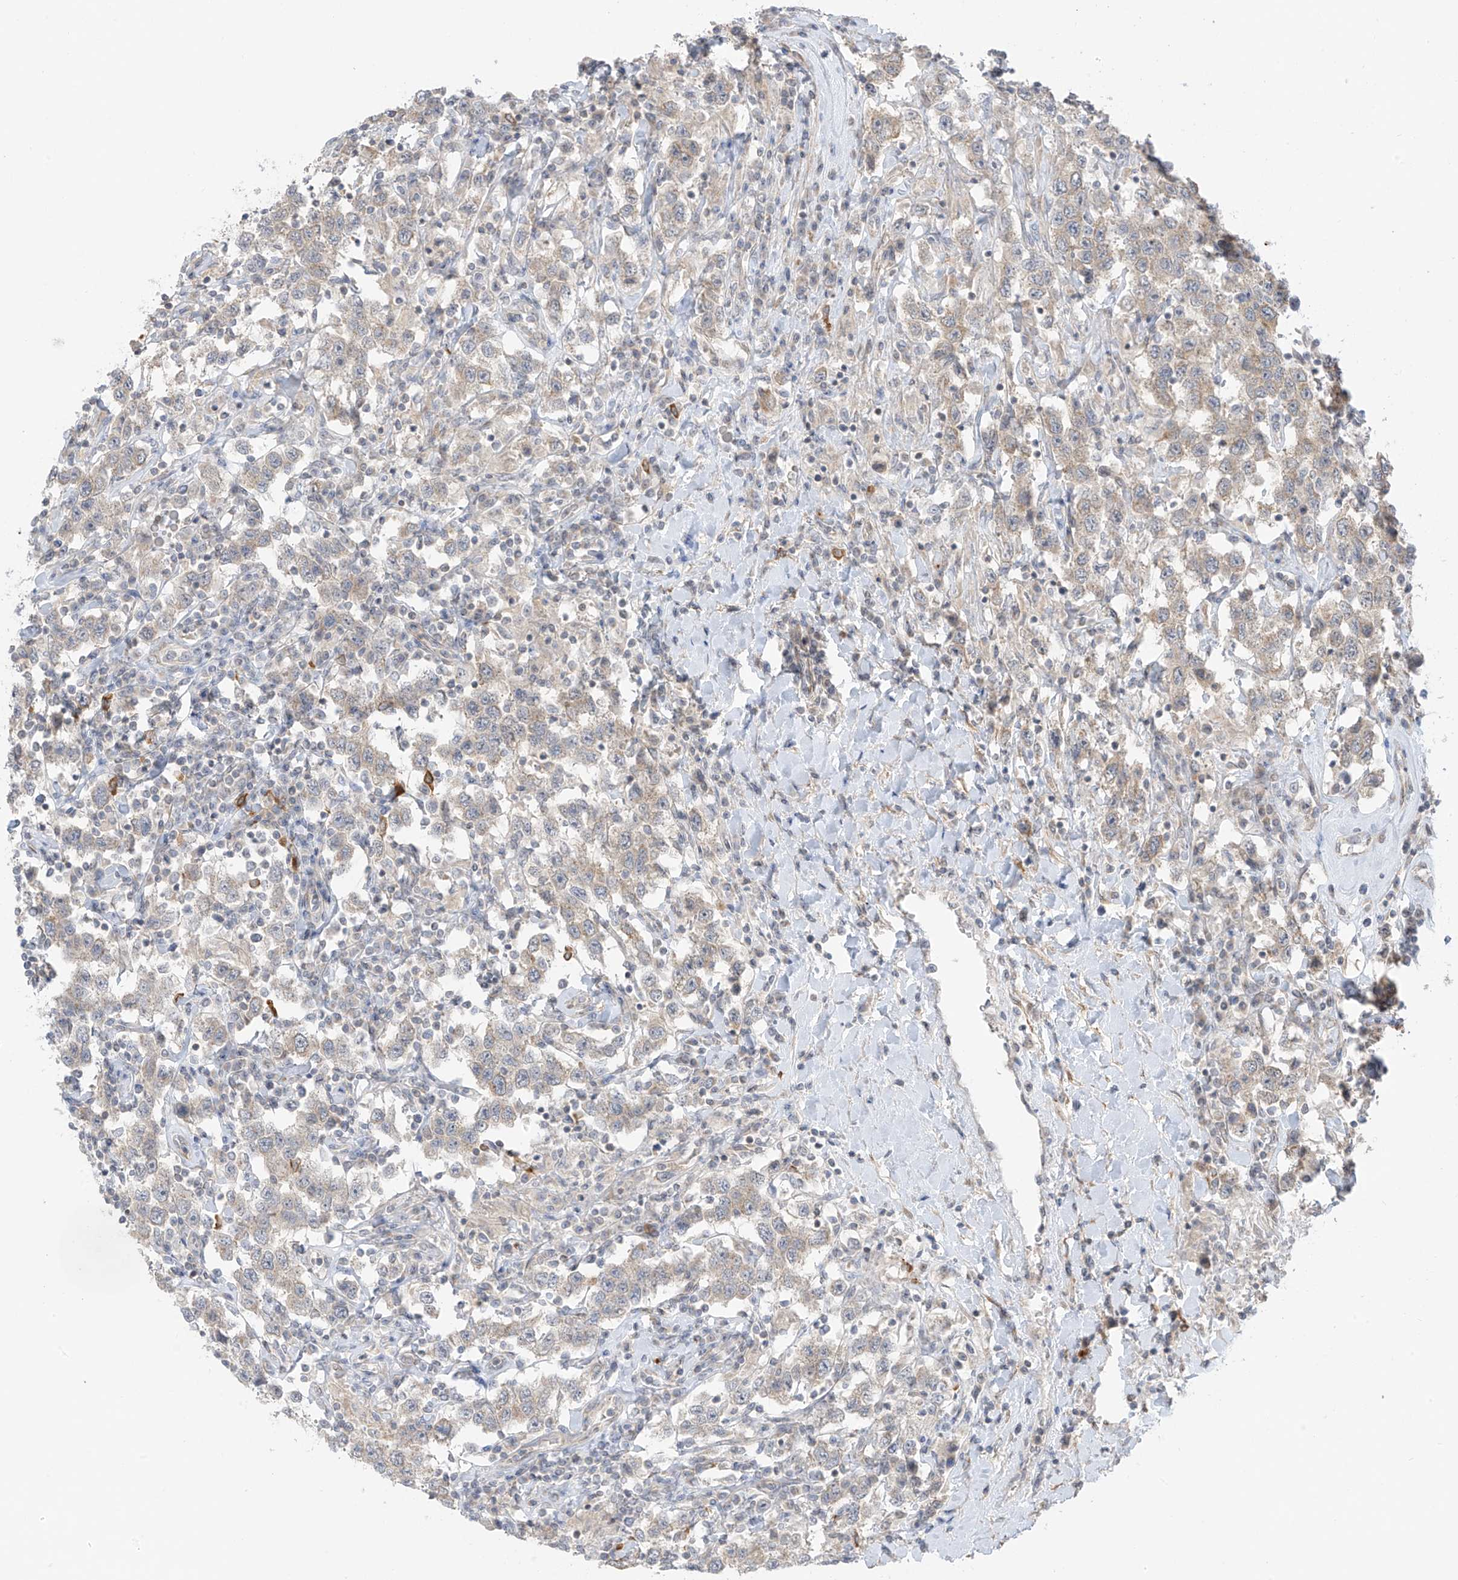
{"staining": {"intensity": "moderate", "quantity": "25%-75%", "location": "cytoplasmic/membranous"}, "tissue": "testis cancer", "cell_type": "Tumor cells", "image_type": "cancer", "snomed": [{"axis": "morphology", "description": "Seminoma, NOS"}, {"axis": "topography", "description": "Testis"}], "caption": "The histopathology image demonstrates a brown stain indicating the presence of a protein in the cytoplasmic/membranous of tumor cells in seminoma (testis). (Brightfield microscopy of DAB IHC at high magnification).", "gene": "HS6ST2", "patient": {"sex": "male", "age": 41}}